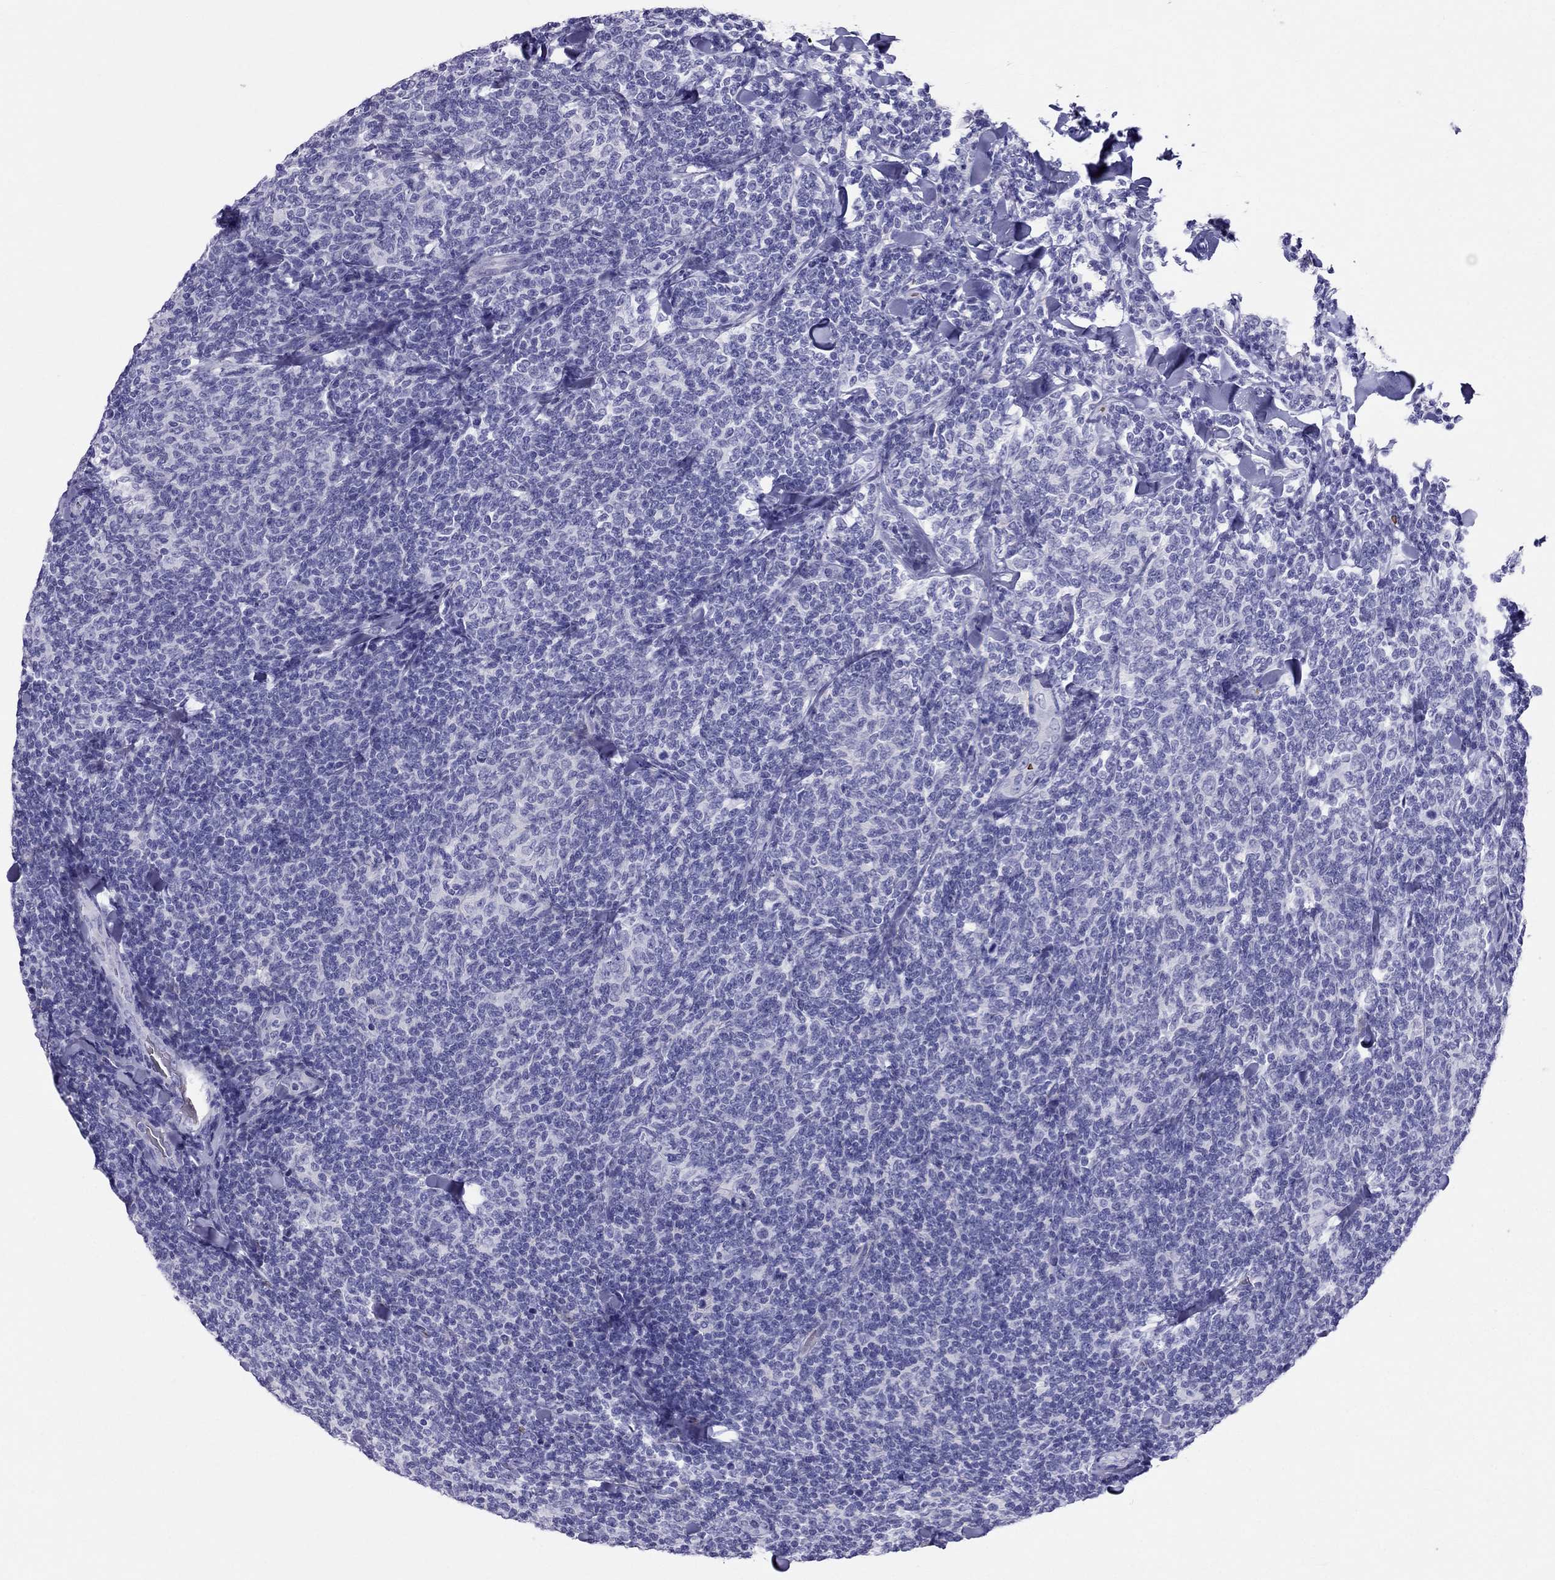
{"staining": {"intensity": "negative", "quantity": "none", "location": "none"}, "tissue": "lymphoma", "cell_type": "Tumor cells", "image_type": "cancer", "snomed": [{"axis": "morphology", "description": "Malignant lymphoma, non-Hodgkin's type, Low grade"}, {"axis": "topography", "description": "Lymph node"}], "caption": "Lymphoma was stained to show a protein in brown. There is no significant positivity in tumor cells.", "gene": "DNAAF6", "patient": {"sex": "female", "age": 56}}